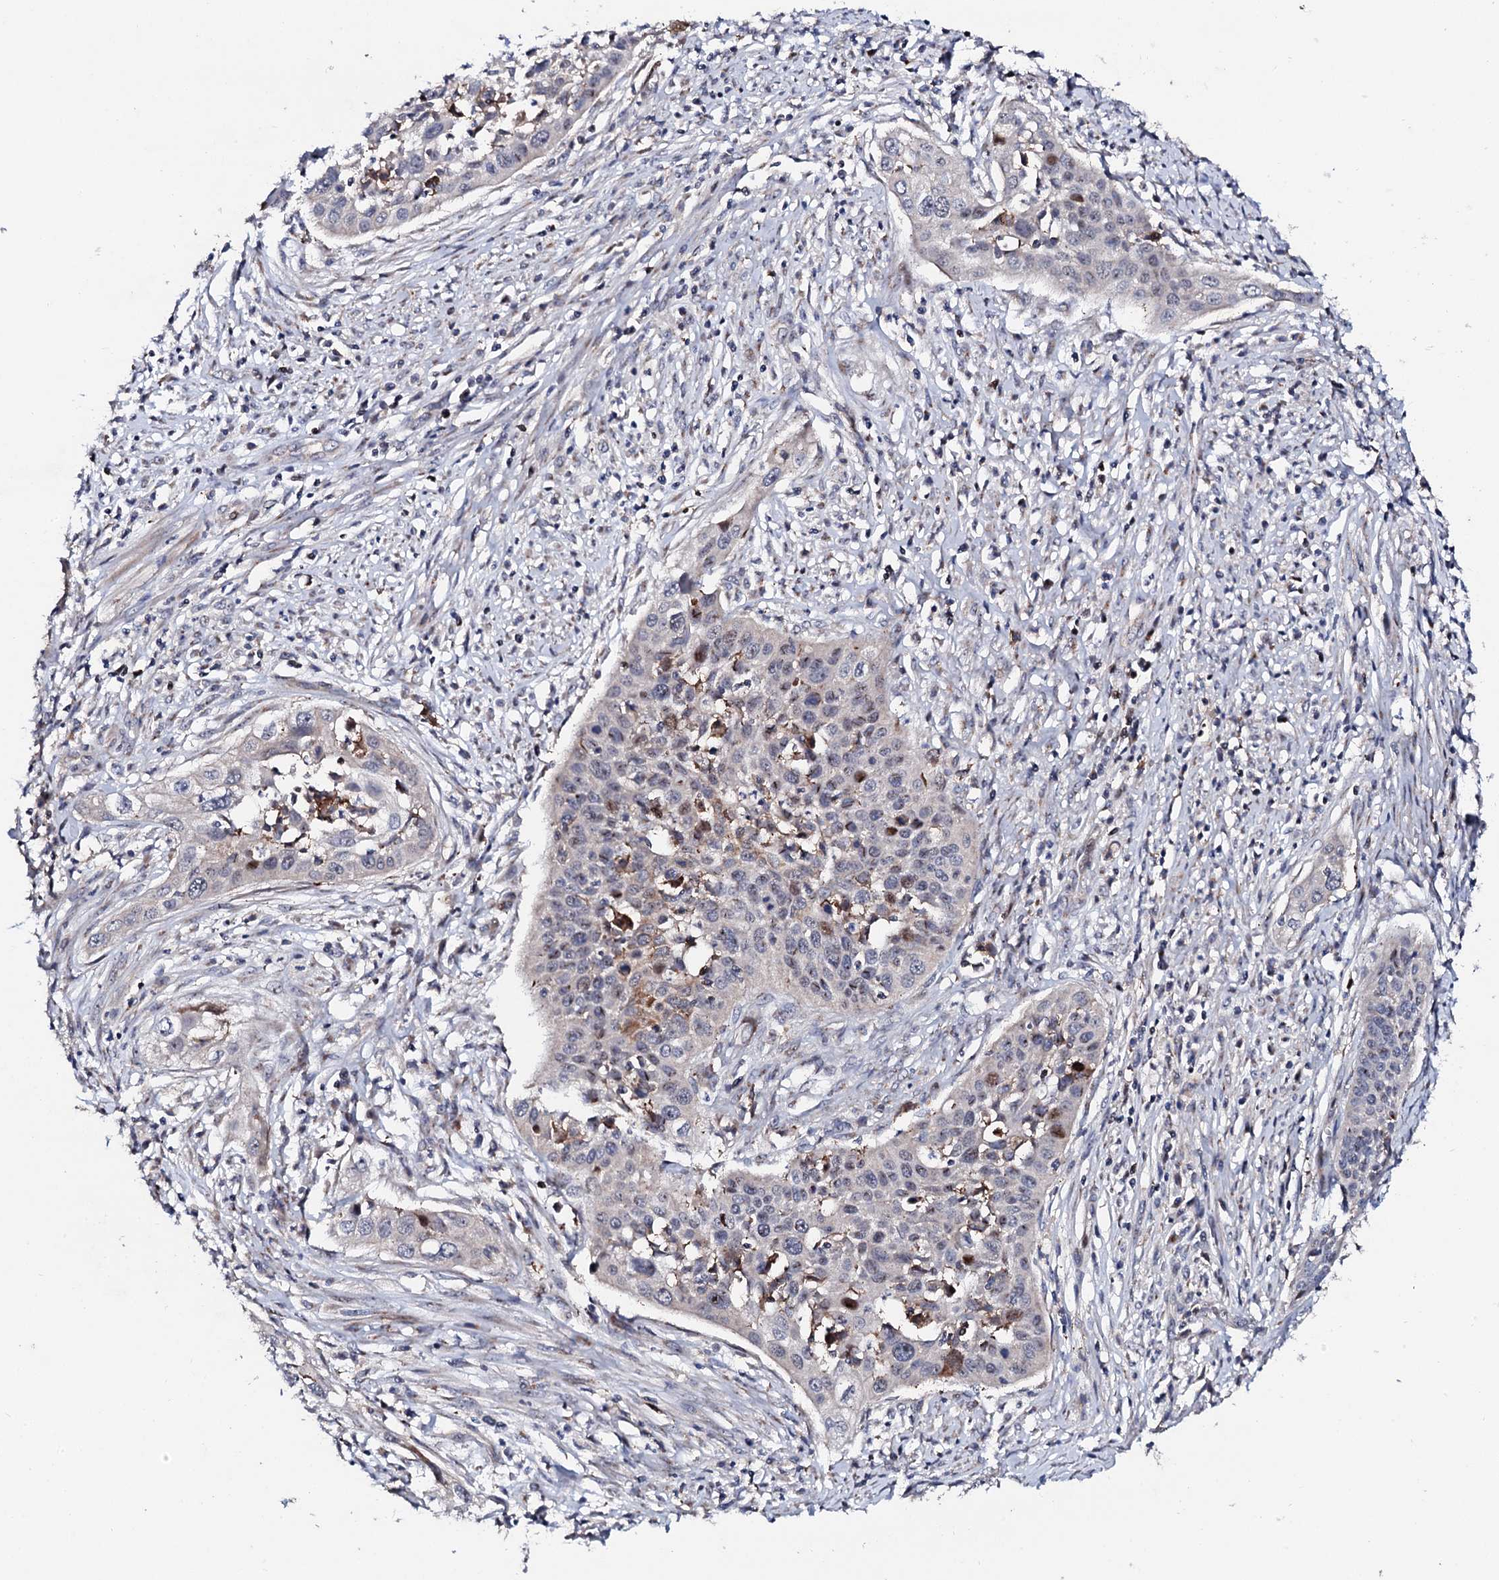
{"staining": {"intensity": "negative", "quantity": "none", "location": "none"}, "tissue": "cervical cancer", "cell_type": "Tumor cells", "image_type": "cancer", "snomed": [{"axis": "morphology", "description": "Squamous cell carcinoma, NOS"}, {"axis": "topography", "description": "Cervix"}], "caption": "Human cervical cancer (squamous cell carcinoma) stained for a protein using immunohistochemistry (IHC) reveals no staining in tumor cells.", "gene": "GTPBP4", "patient": {"sex": "female", "age": 34}}